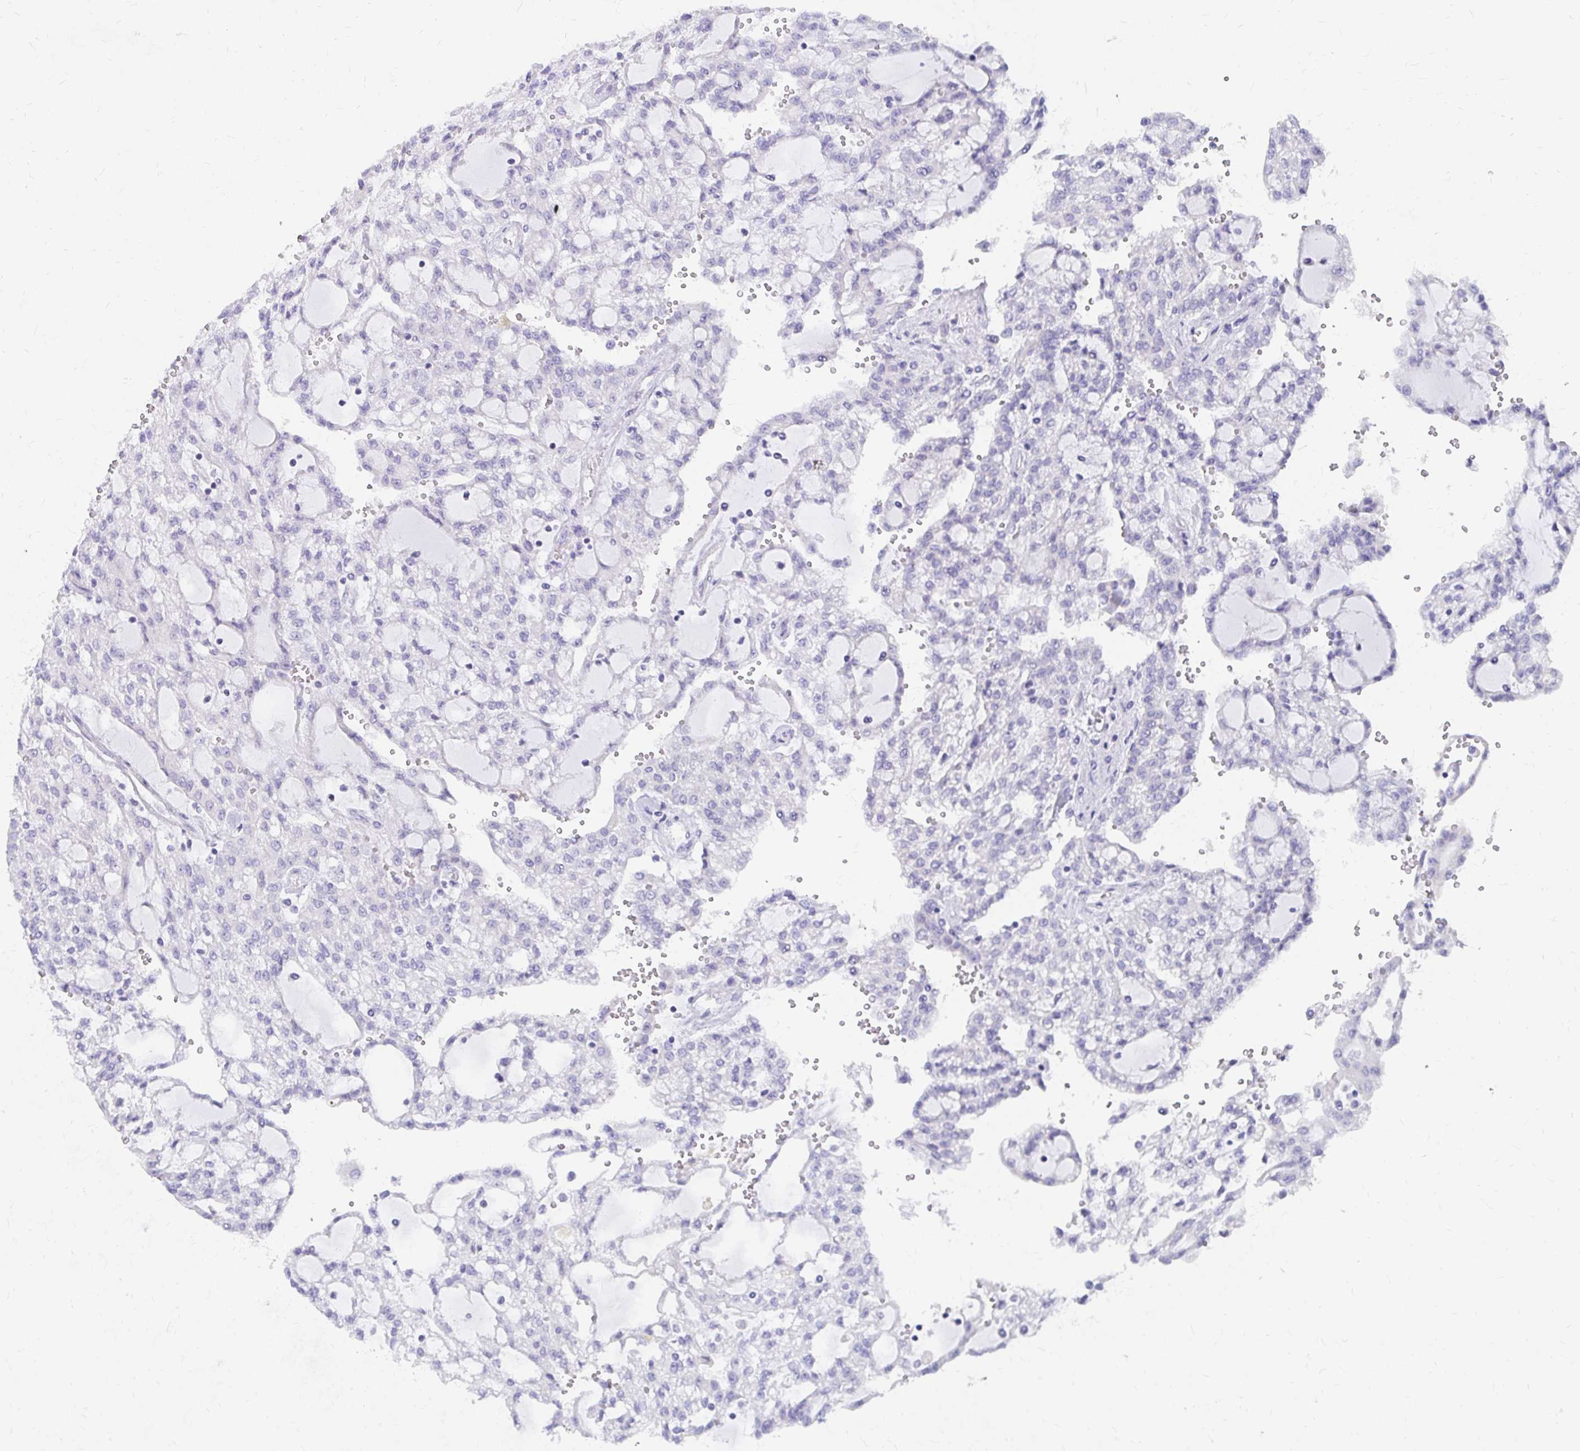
{"staining": {"intensity": "negative", "quantity": "none", "location": "none"}, "tissue": "renal cancer", "cell_type": "Tumor cells", "image_type": "cancer", "snomed": [{"axis": "morphology", "description": "Adenocarcinoma, NOS"}, {"axis": "topography", "description": "Kidney"}], "caption": "DAB (3,3'-diaminobenzidine) immunohistochemical staining of human renal cancer (adenocarcinoma) displays no significant expression in tumor cells. (DAB immunohistochemistry (IHC) visualized using brightfield microscopy, high magnification).", "gene": "C19orf81", "patient": {"sex": "male", "age": 63}}